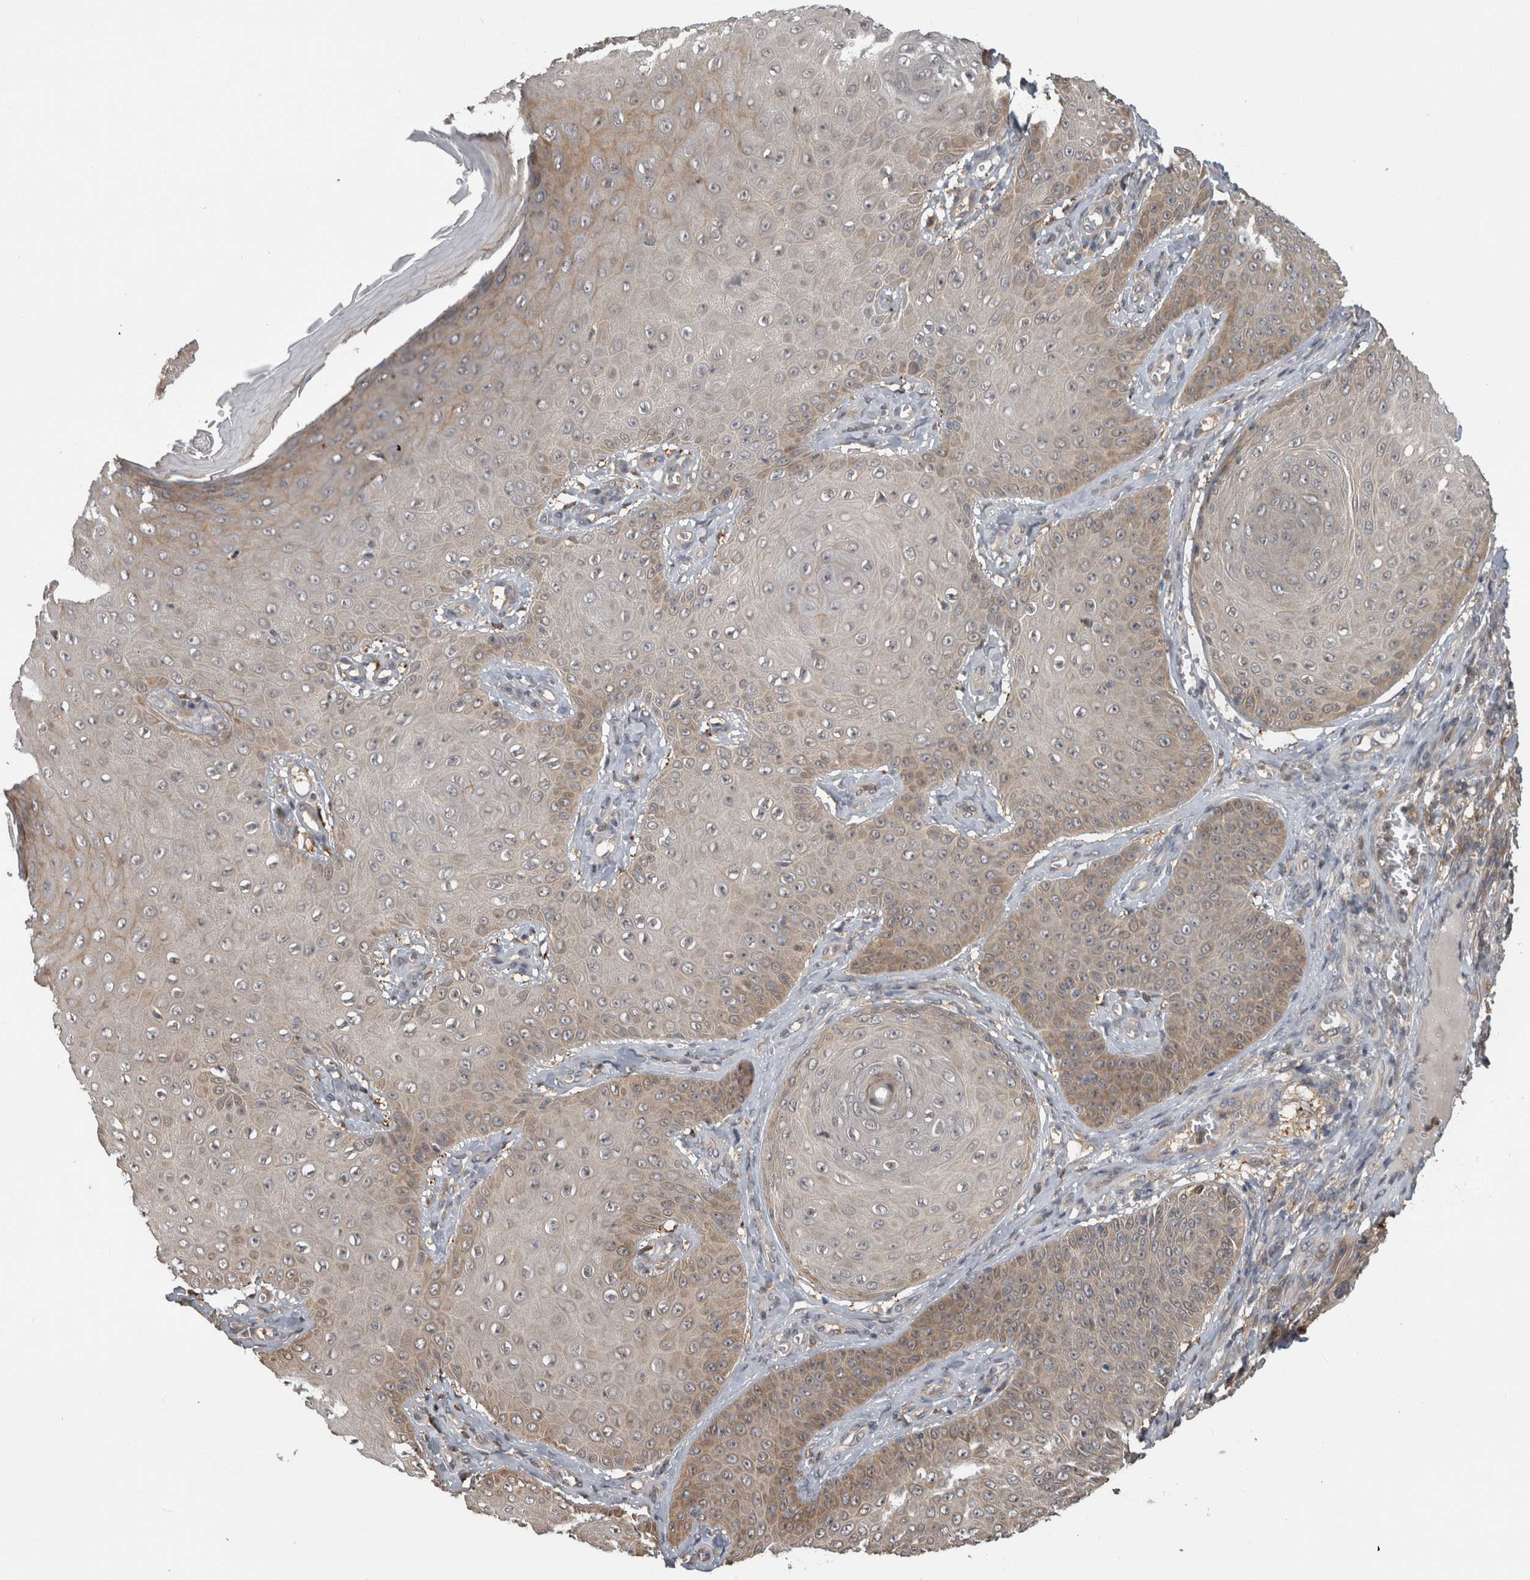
{"staining": {"intensity": "weak", "quantity": "25%-75%", "location": "cytoplasmic/membranous"}, "tissue": "skin cancer", "cell_type": "Tumor cells", "image_type": "cancer", "snomed": [{"axis": "morphology", "description": "Squamous cell carcinoma, NOS"}, {"axis": "topography", "description": "Skin"}], "caption": "Protein staining by IHC shows weak cytoplasmic/membranous expression in about 25%-75% of tumor cells in squamous cell carcinoma (skin).", "gene": "USH1G", "patient": {"sex": "male", "age": 74}}